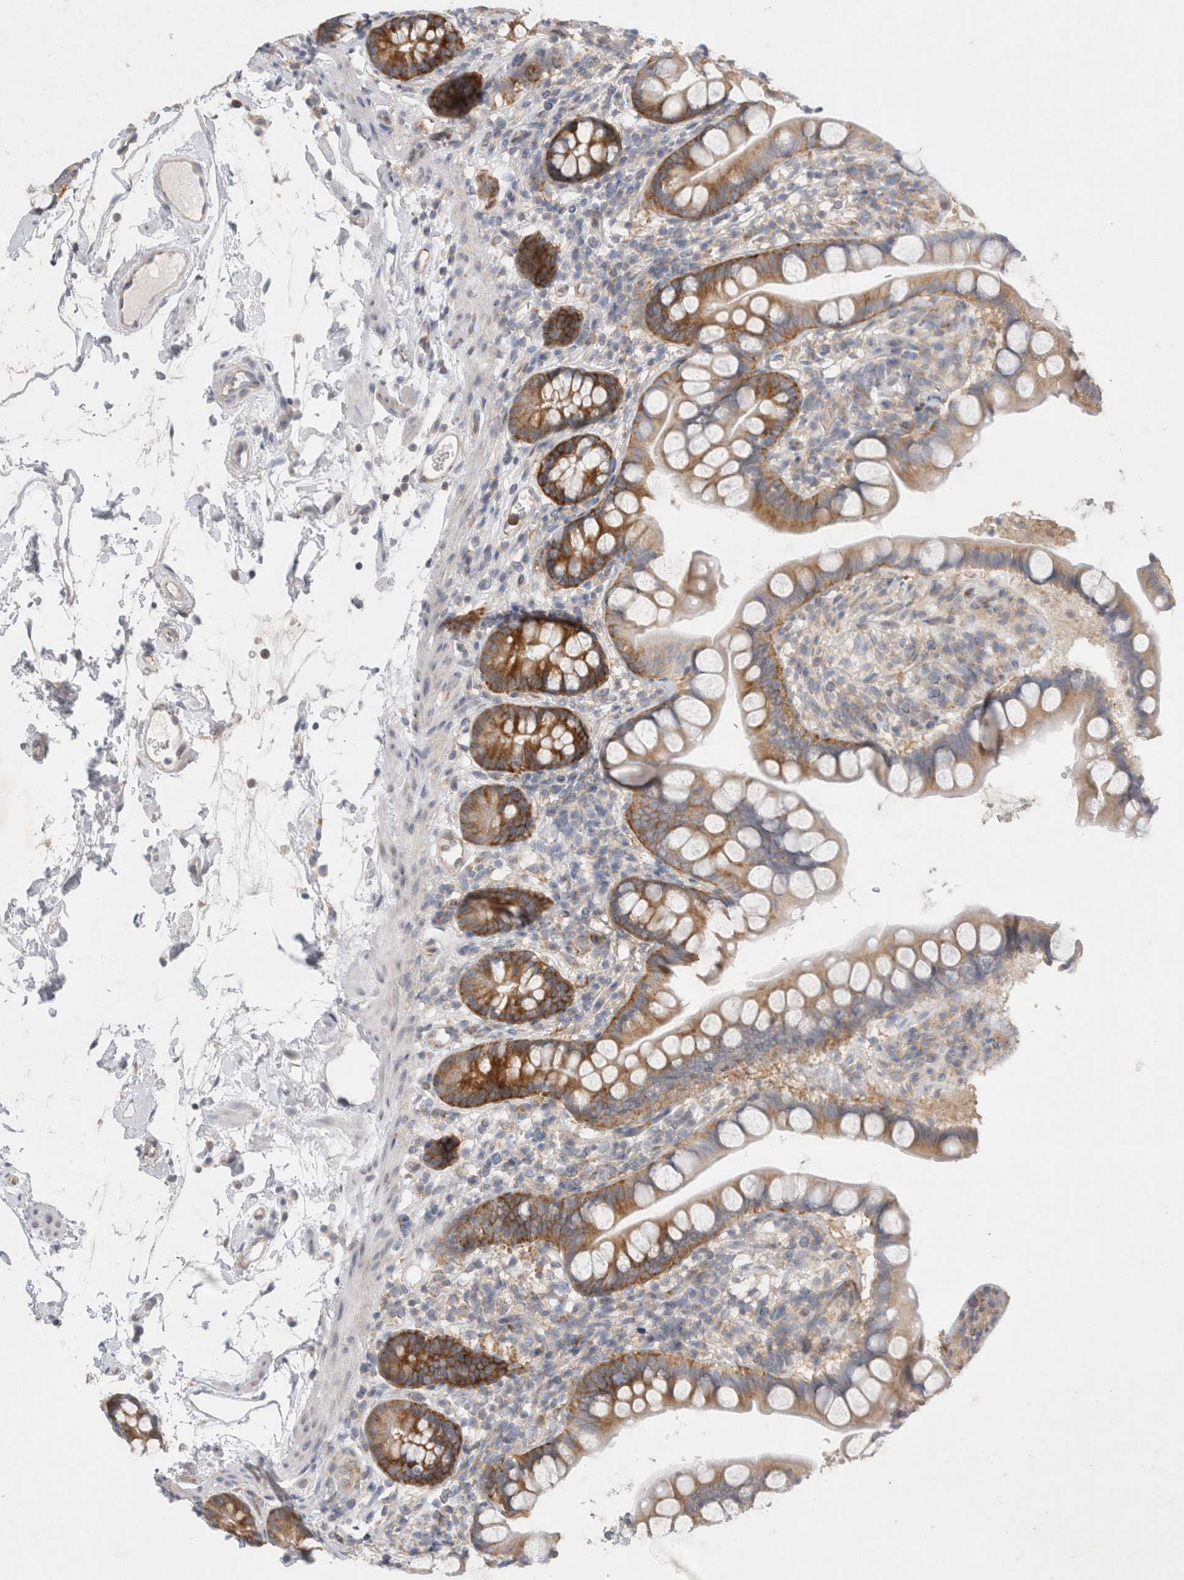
{"staining": {"intensity": "moderate", "quantity": "25%-75%", "location": "cytoplasmic/membranous"}, "tissue": "small intestine", "cell_type": "Glandular cells", "image_type": "normal", "snomed": [{"axis": "morphology", "description": "Normal tissue, NOS"}, {"axis": "topography", "description": "Small intestine"}], "caption": "Glandular cells show moderate cytoplasmic/membranous positivity in about 25%-75% of cells in benign small intestine.", "gene": "ZNF23", "patient": {"sex": "female", "age": 84}}